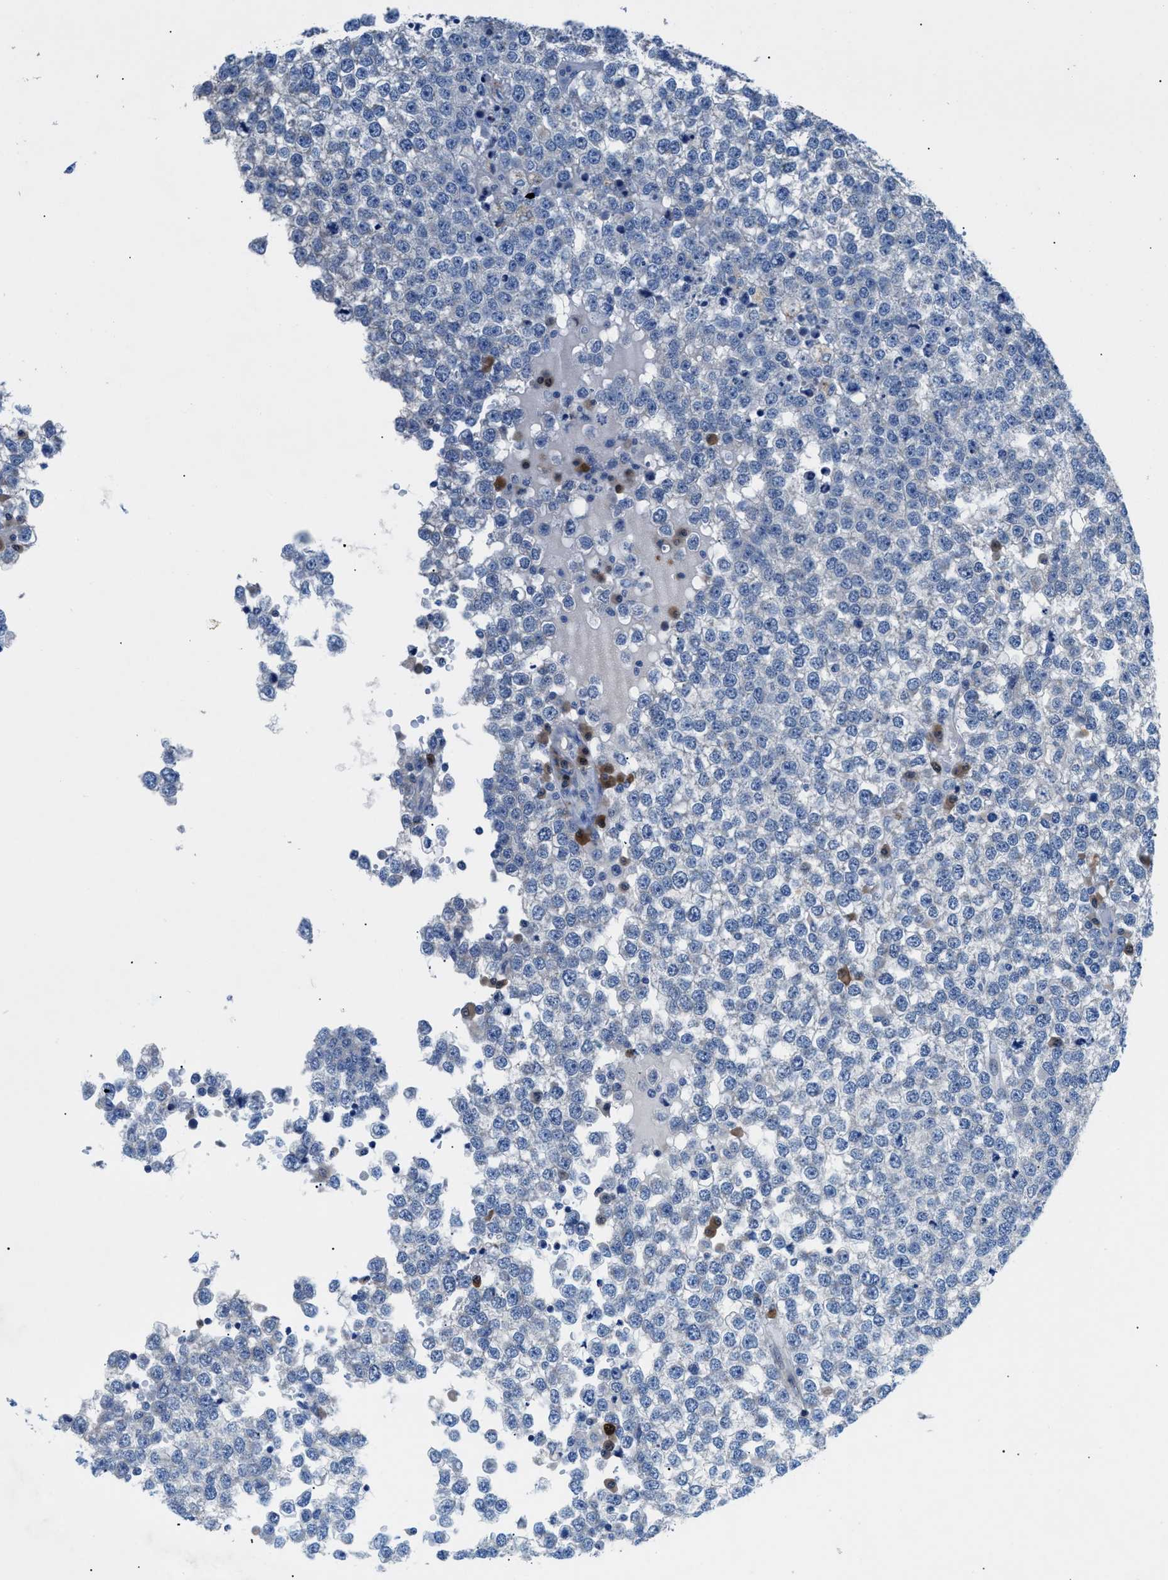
{"staining": {"intensity": "negative", "quantity": "none", "location": "none"}, "tissue": "testis cancer", "cell_type": "Tumor cells", "image_type": "cancer", "snomed": [{"axis": "morphology", "description": "Seminoma, NOS"}, {"axis": "topography", "description": "Testis"}], "caption": "Human testis cancer (seminoma) stained for a protein using immunohistochemistry reveals no staining in tumor cells.", "gene": "UAP1", "patient": {"sex": "male", "age": 65}}